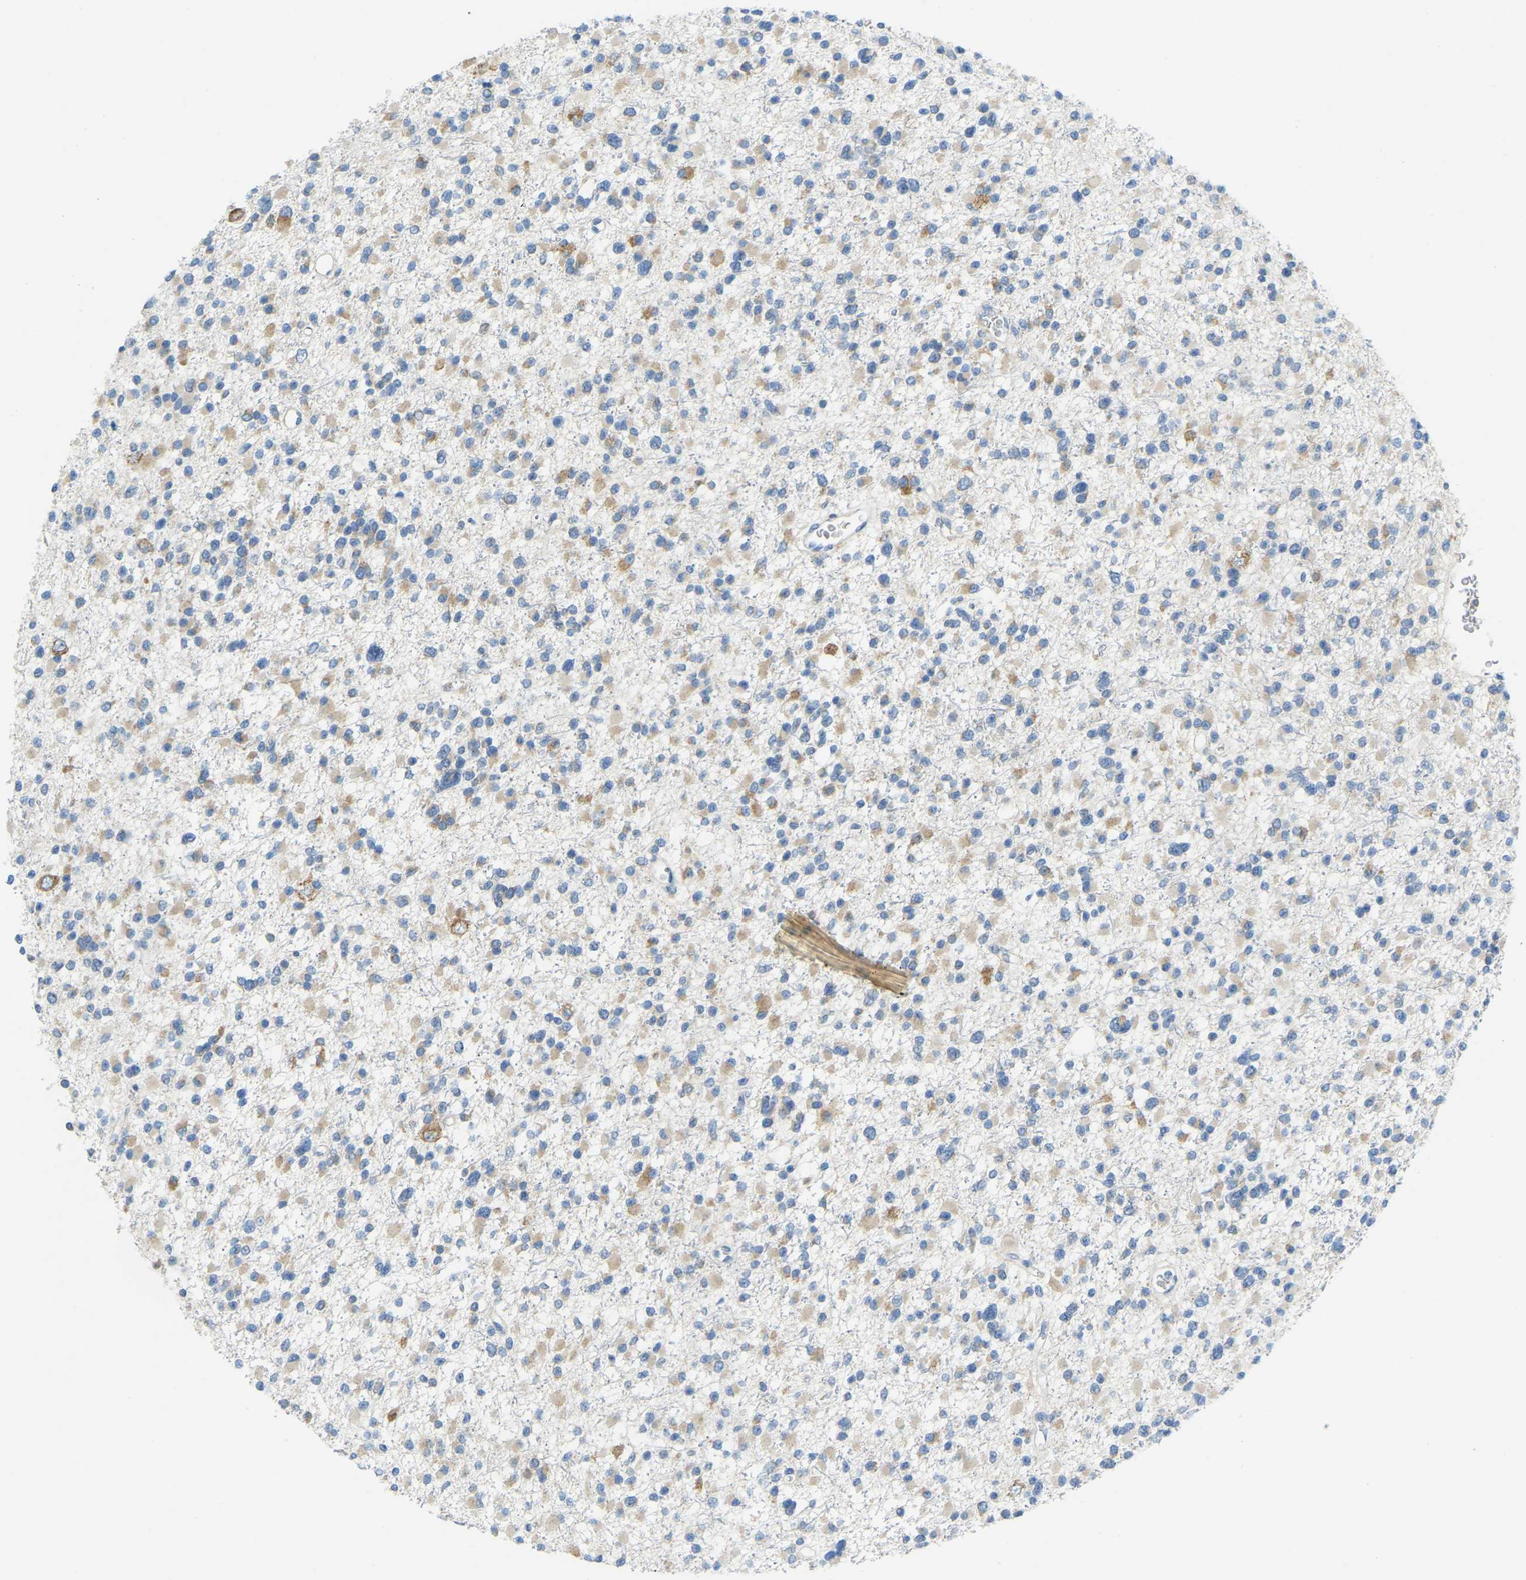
{"staining": {"intensity": "moderate", "quantity": "25%-75%", "location": "cytoplasmic/membranous"}, "tissue": "glioma", "cell_type": "Tumor cells", "image_type": "cancer", "snomed": [{"axis": "morphology", "description": "Glioma, malignant, Low grade"}, {"axis": "topography", "description": "Brain"}], "caption": "There is medium levels of moderate cytoplasmic/membranous staining in tumor cells of malignant glioma (low-grade), as demonstrated by immunohistochemical staining (brown color).", "gene": "SND1", "patient": {"sex": "female", "age": 22}}